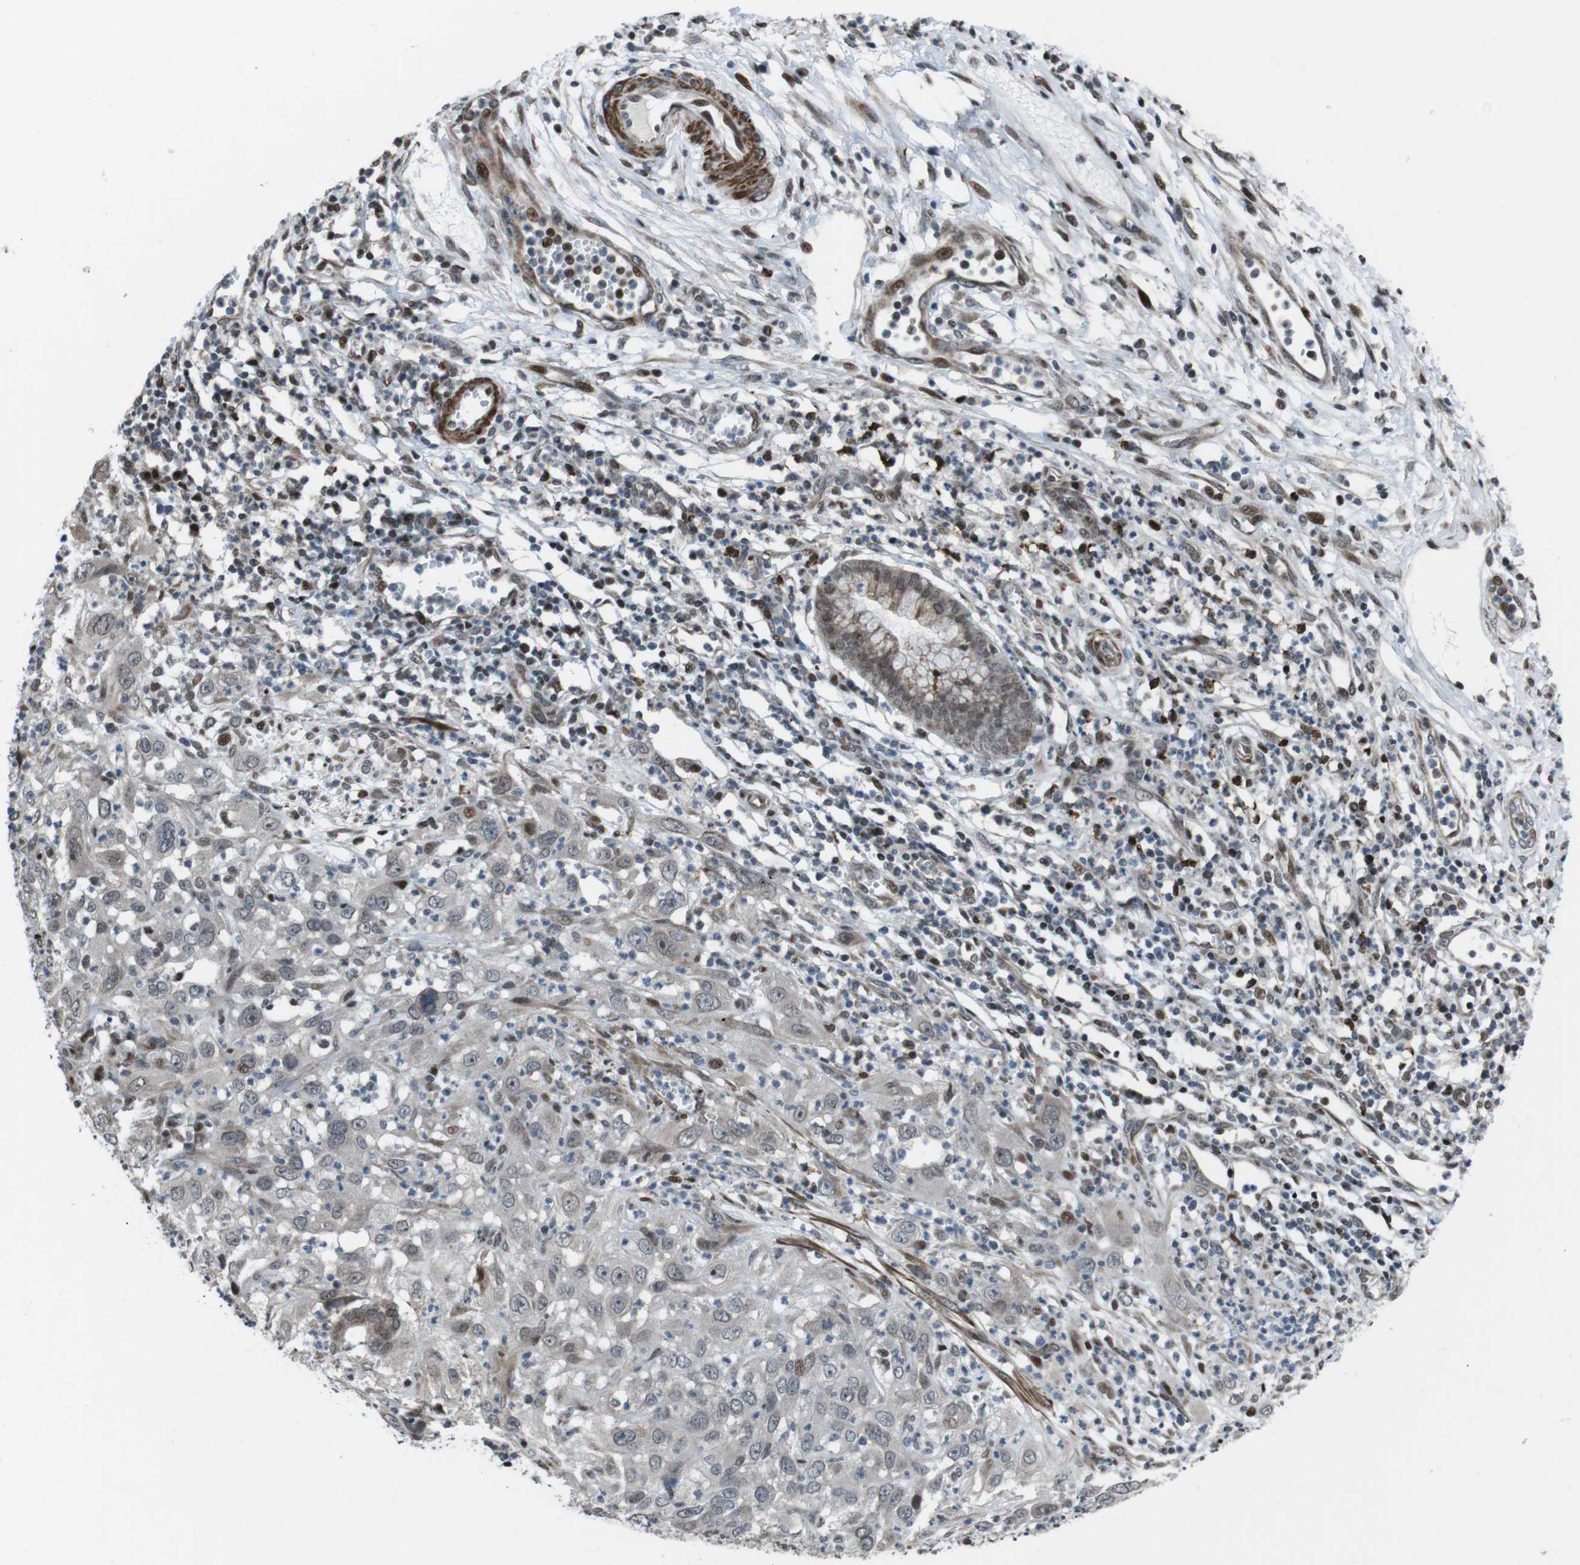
{"staining": {"intensity": "moderate", "quantity": "<25%", "location": "nuclear"}, "tissue": "cervical cancer", "cell_type": "Tumor cells", "image_type": "cancer", "snomed": [{"axis": "morphology", "description": "Squamous cell carcinoma, NOS"}, {"axis": "topography", "description": "Cervix"}], "caption": "IHC staining of squamous cell carcinoma (cervical), which demonstrates low levels of moderate nuclear positivity in approximately <25% of tumor cells indicating moderate nuclear protein expression. The staining was performed using DAB (3,3'-diaminobenzidine) (brown) for protein detection and nuclei were counterstained in hematoxylin (blue).", "gene": "PBRM1", "patient": {"sex": "female", "age": 32}}